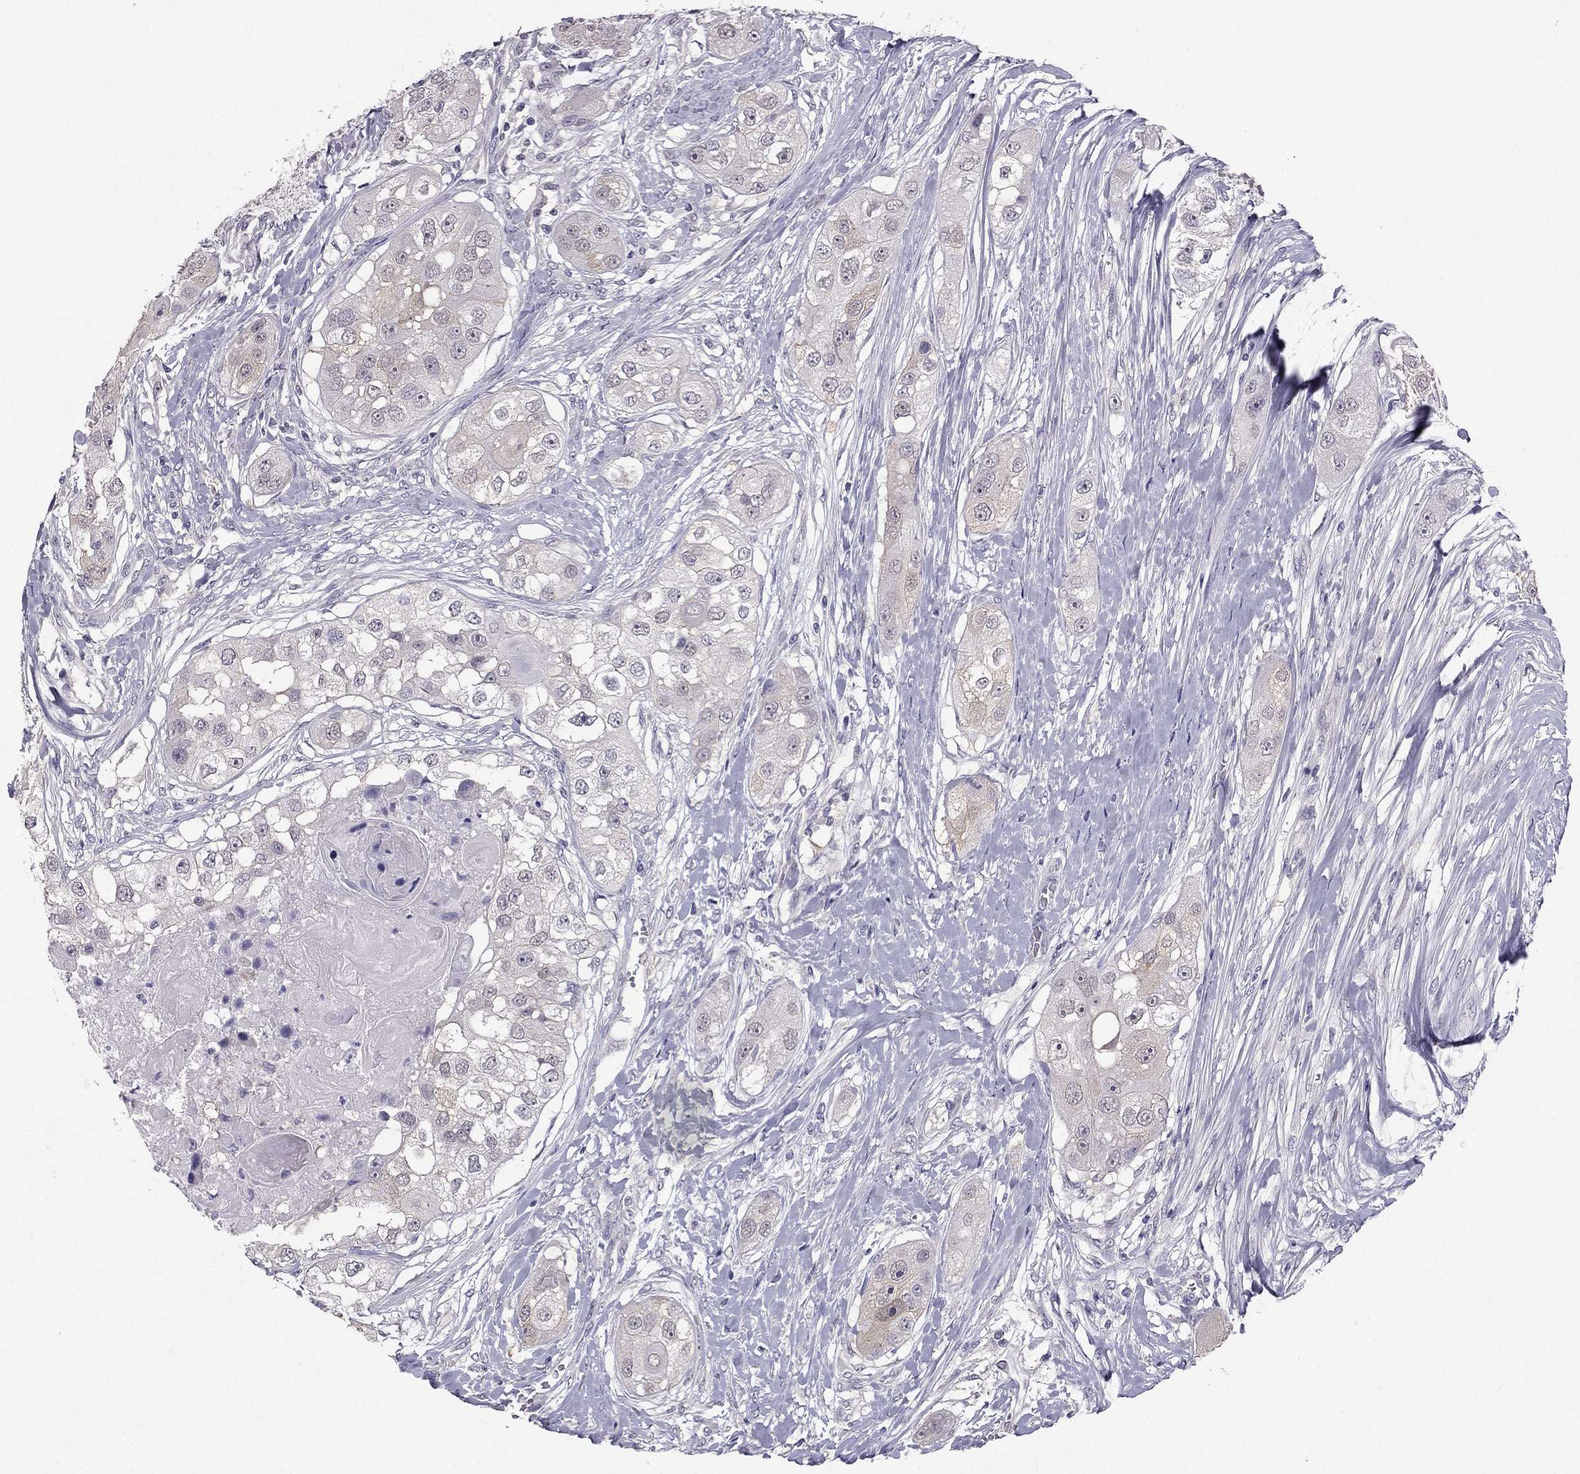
{"staining": {"intensity": "weak", "quantity": "<25%", "location": "cytoplasmic/membranous"}, "tissue": "head and neck cancer", "cell_type": "Tumor cells", "image_type": "cancer", "snomed": [{"axis": "morphology", "description": "Normal tissue, NOS"}, {"axis": "morphology", "description": "Squamous cell carcinoma, NOS"}, {"axis": "topography", "description": "Skeletal muscle"}, {"axis": "topography", "description": "Head-Neck"}], "caption": "Human head and neck cancer stained for a protein using immunohistochemistry (IHC) exhibits no expression in tumor cells.", "gene": "HSFX1", "patient": {"sex": "male", "age": 51}}